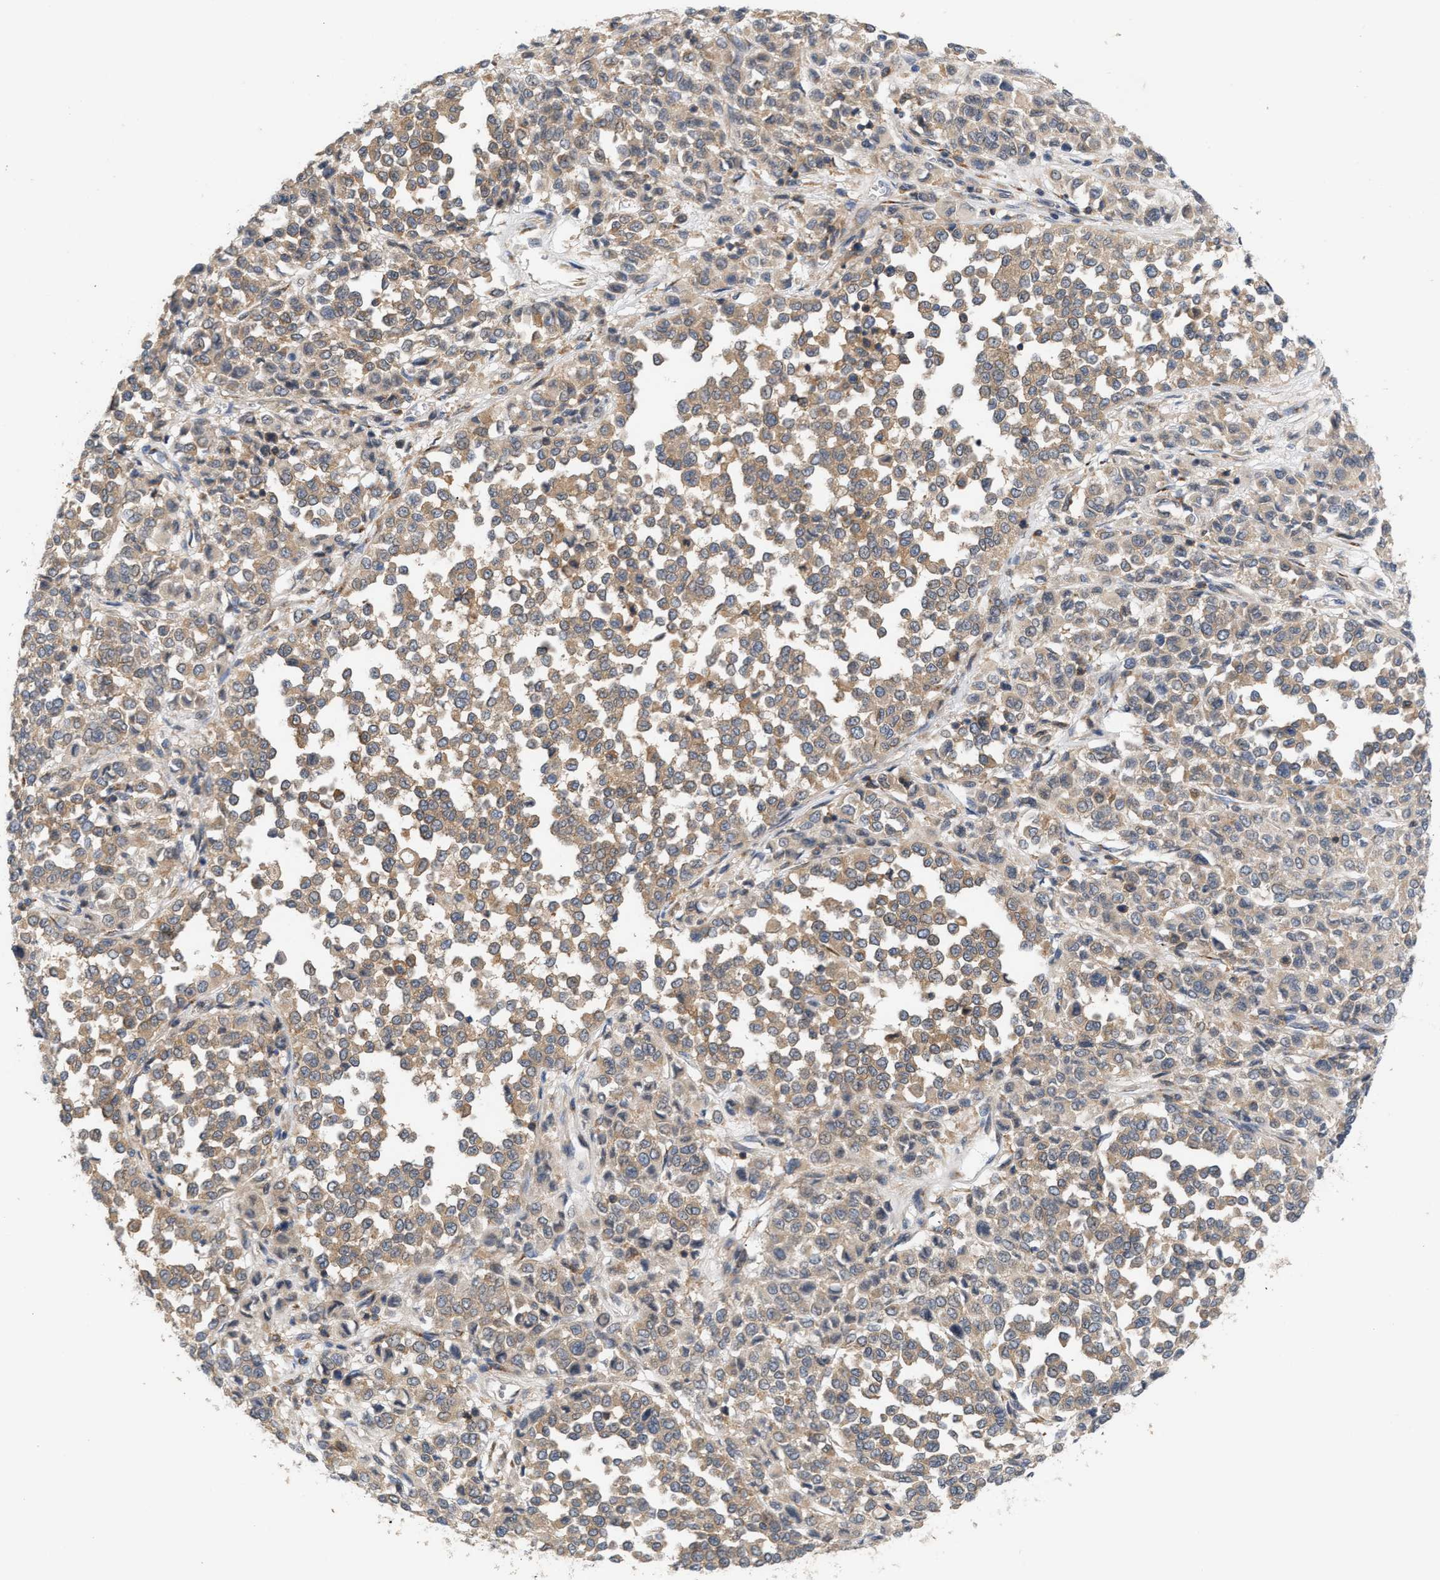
{"staining": {"intensity": "moderate", "quantity": ">75%", "location": "cytoplasmic/membranous"}, "tissue": "melanoma", "cell_type": "Tumor cells", "image_type": "cancer", "snomed": [{"axis": "morphology", "description": "Malignant melanoma, Metastatic site"}, {"axis": "topography", "description": "Pancreas"}], "caption": "Brown immunohistochemical staining in human melanoma reveals moderate cytoplasmic/membranous staining in about >75% of tumor cells. The staining was performed using DAB, with brown indicating positive protein expression. Nuclei are stained blue with hematoxylin.", "gene": "DBNL", "patient": {"sex": "female", "age": 30}}